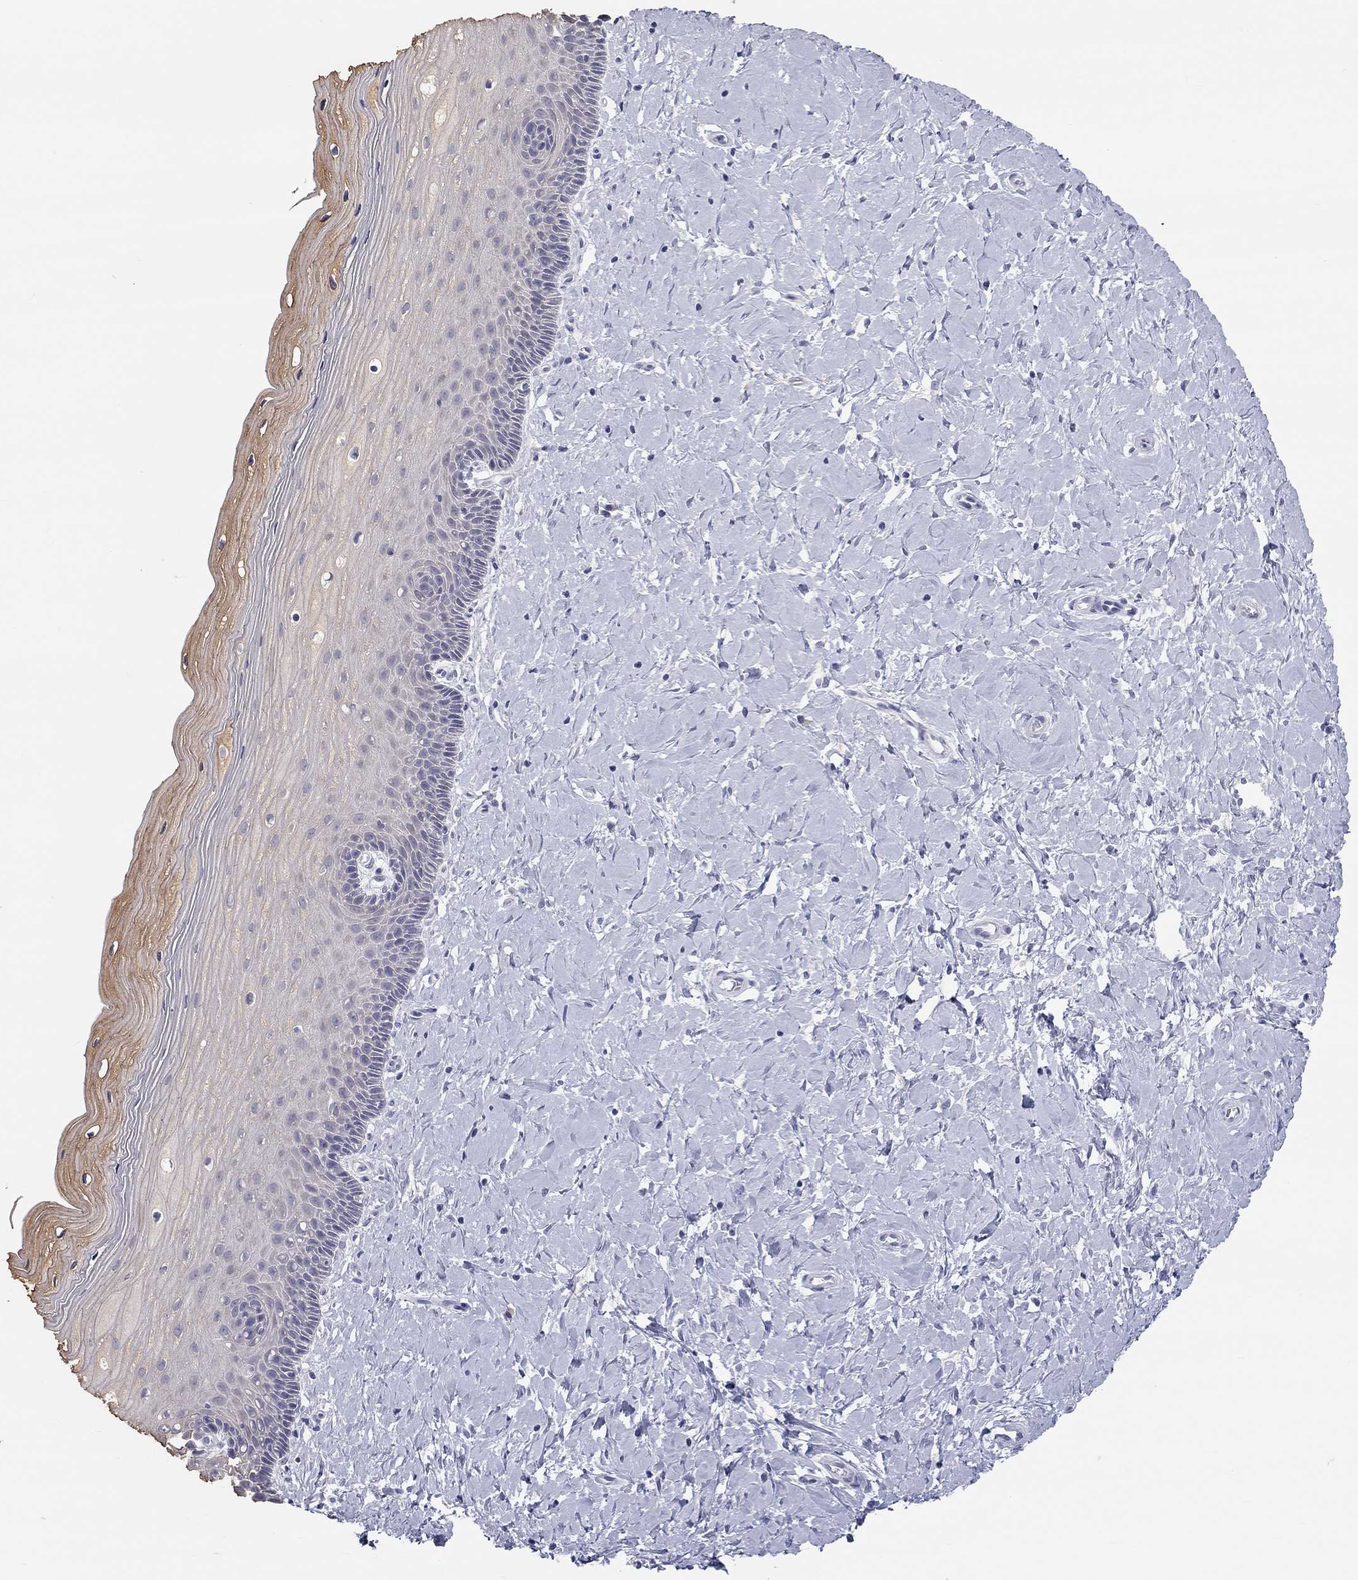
{"staining": {"intensity": "negative", "quantity": "none", "location": "none"}, "tissue": "cervix", "cell_type": "Glandular cells", "image_type": "normal", "snomed": [{"axis": "morphology", "description": "Normal tissue, NOS"}, {"axis": "topography", "description": "Cervix"}], "caption": "Immunohistochemistry (IHC) histopathology image of unremarkable cervix: human cervix stained with DAB demonstrates no significant protein staining in glandular cells.", "gene": "AK8", "patient": {"sex": "female", "age": 37}}